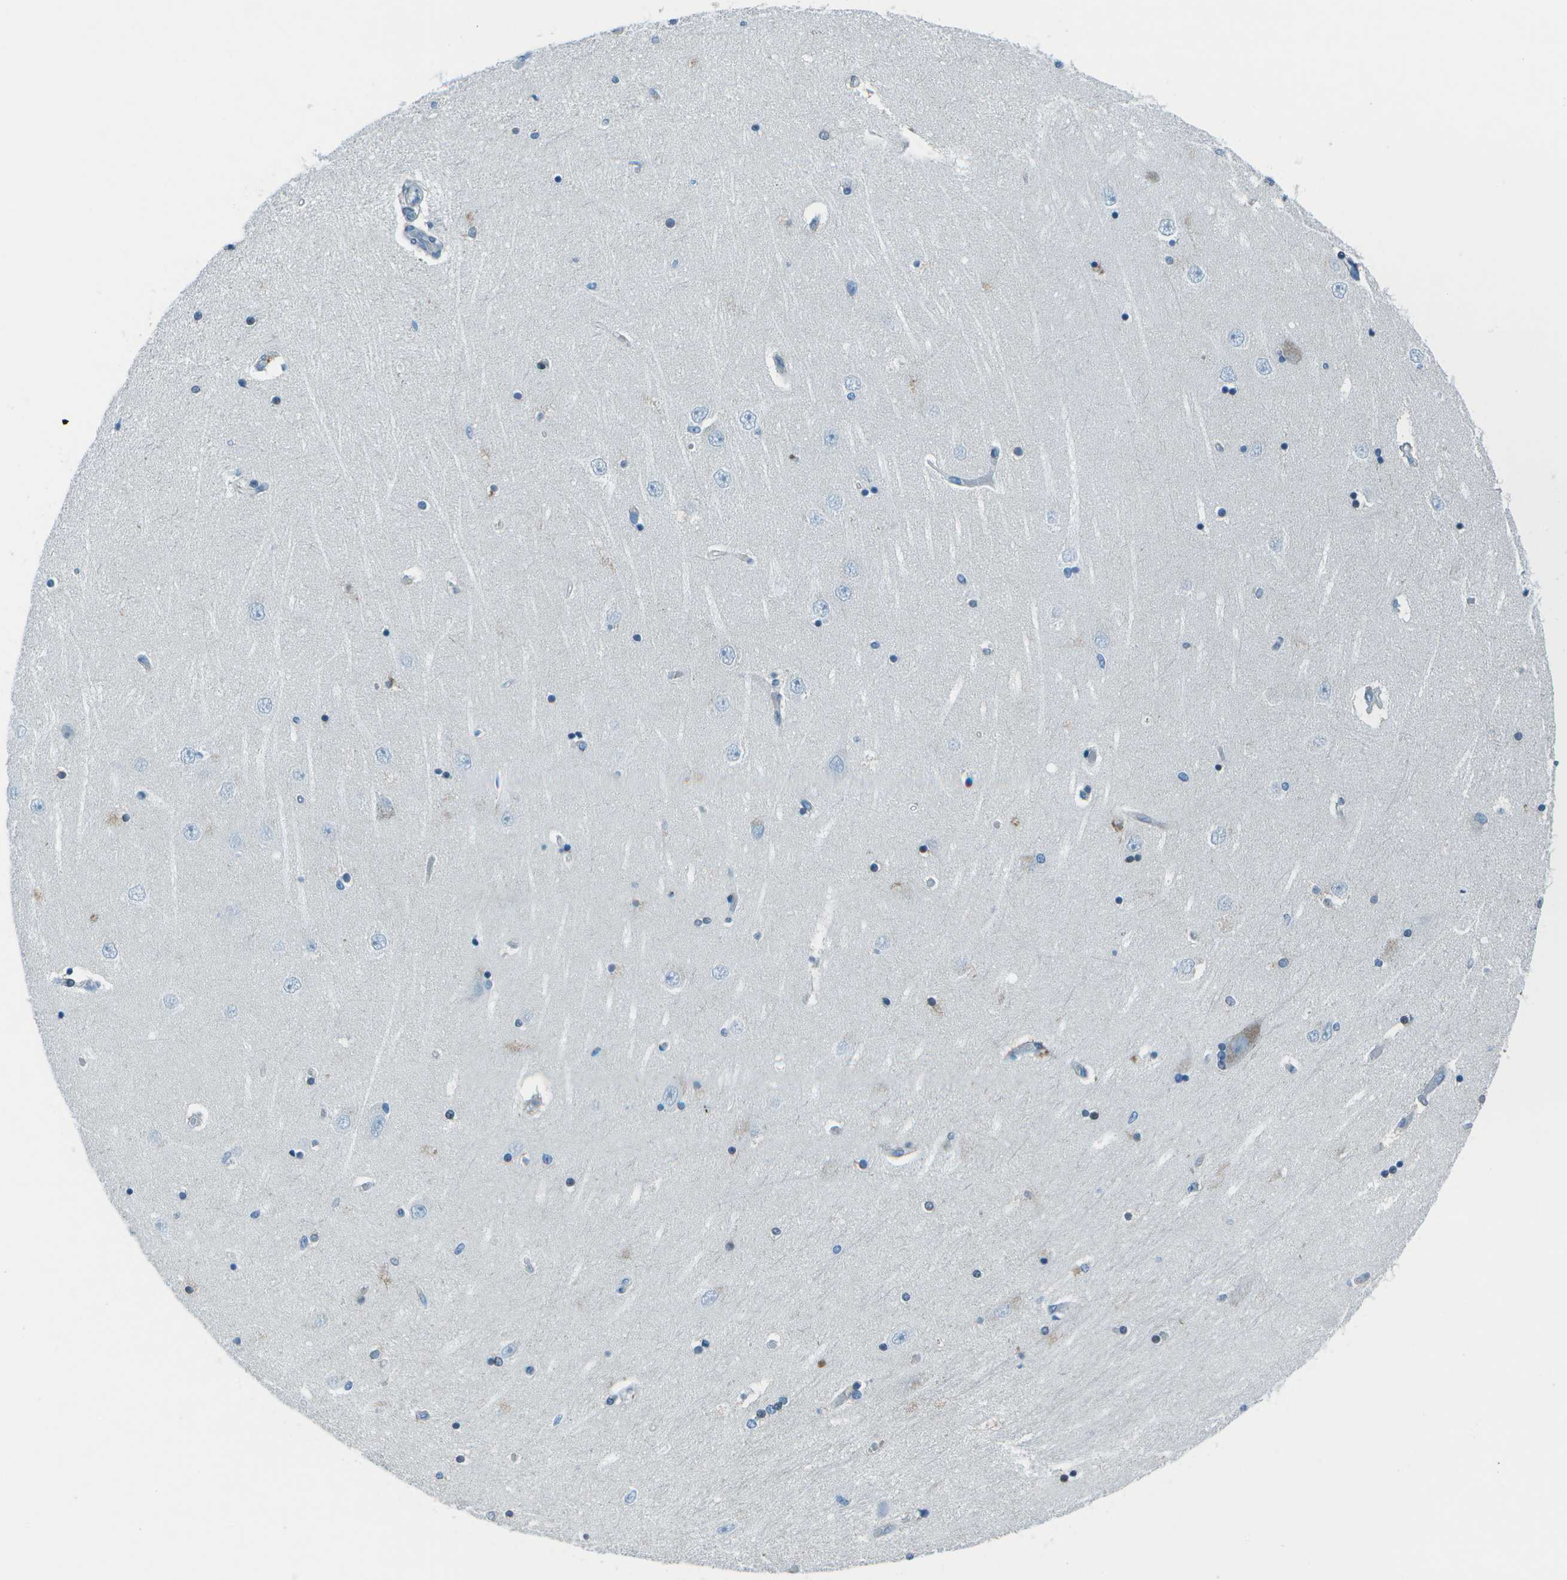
{"staining": {"intensity": "weak", "quantity": "<25%", "location": "cytoplasmic/membranous"}, "tissue": "hippocampus", "cell_type": "Glial cells", "image_type": "normal", "snomed": [{"axis": "morphology", "description": "Normal tissue, NOS"}, {"axis": "topography", "description": "Hippocampus"}], "caption": "High magnification brightfield microscopy of unremarkable hippocampus stained with DAB (brown) and counterstained with hematoxylin (blue): glial cells show no significant staining. (DAB immunohistochemistry (IHC) with hematoxylin counter stain).", "gene": "FGF1", "patient": {"sex": "female", "age": 54}}